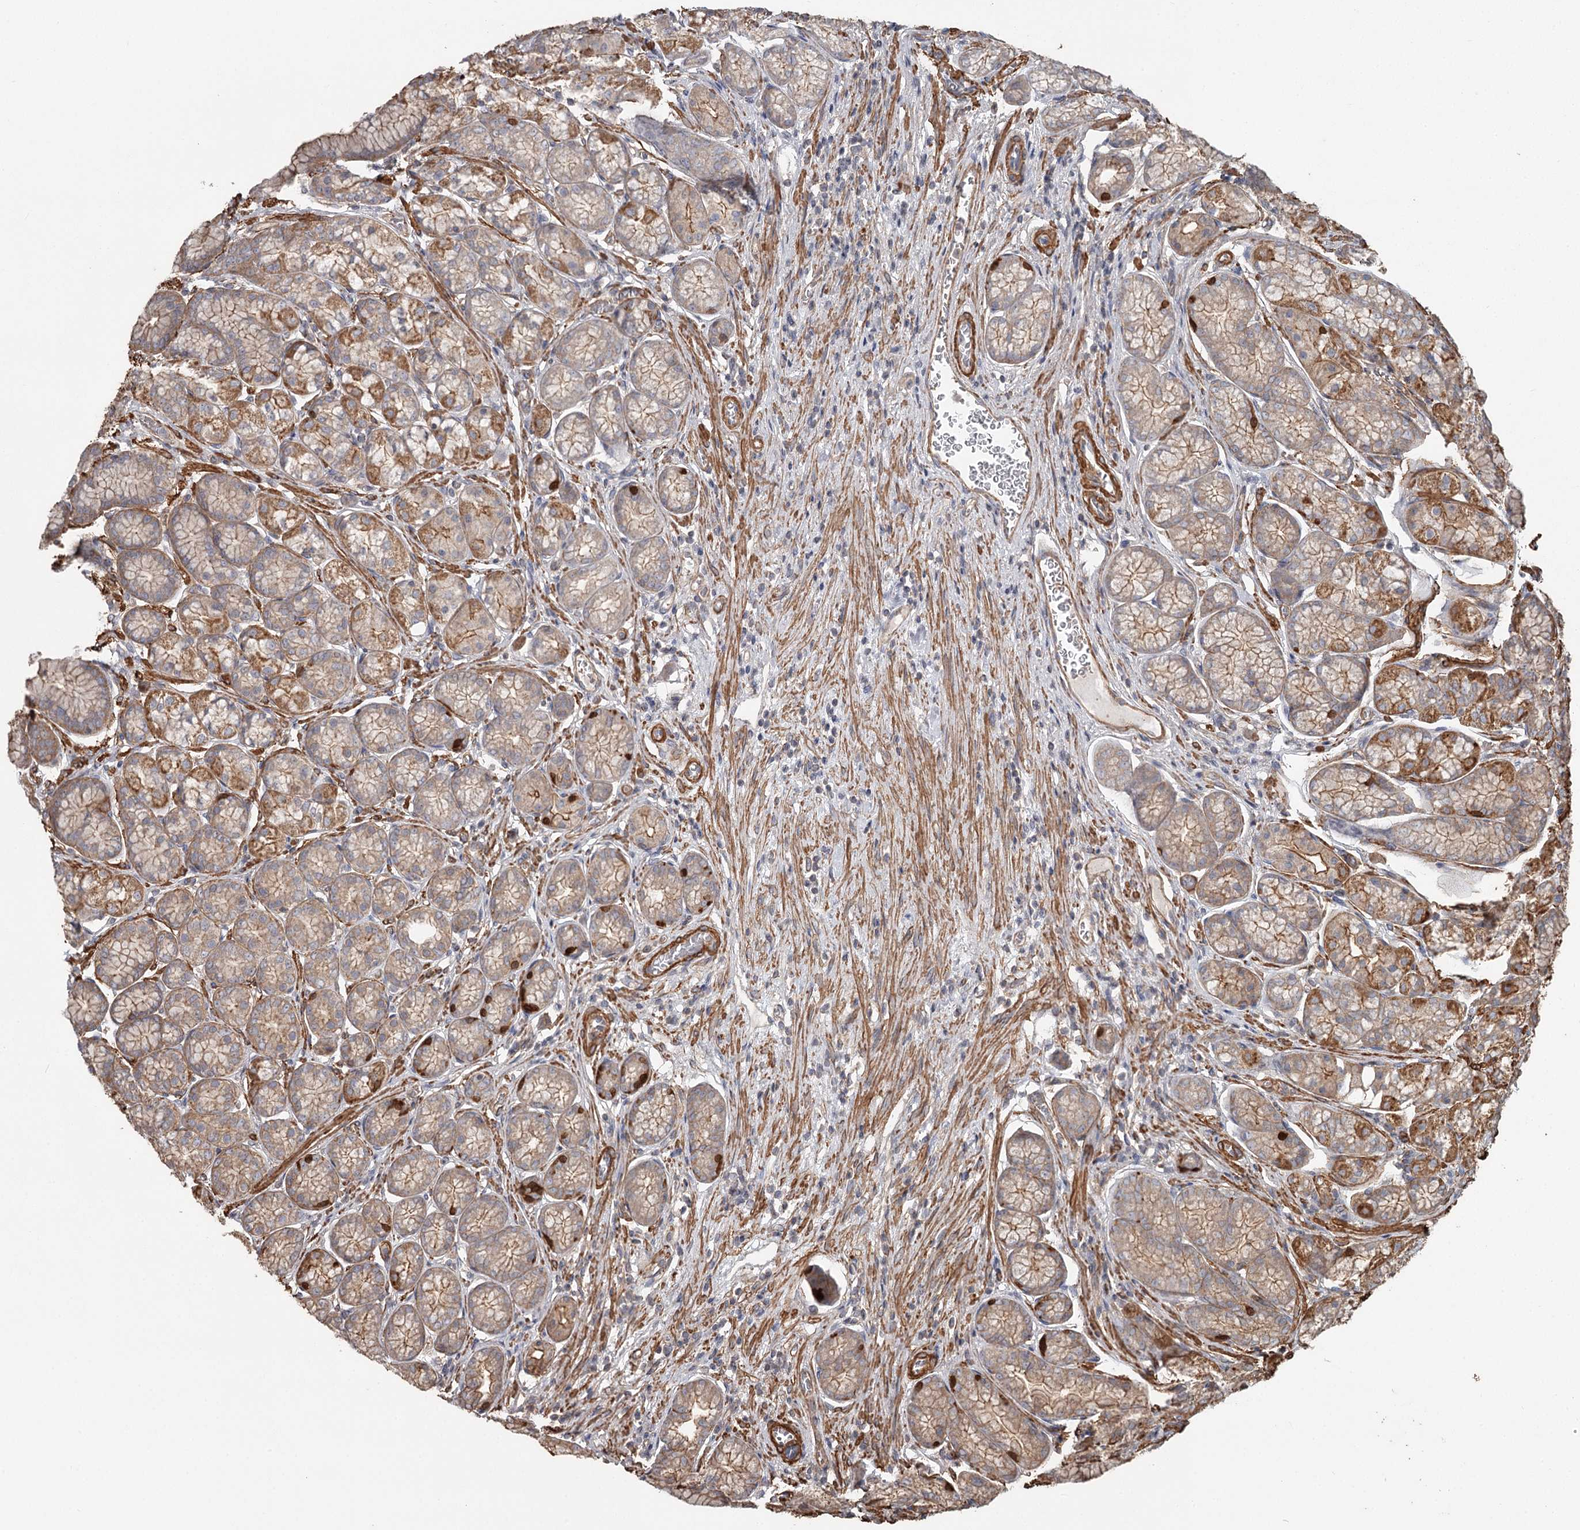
{"staining": {"intensity": "moderate", "quantity": ">75%", "location": "cytoplasmic/membranous"}, "tissue": "stomach", "cell_type": "Glandular cells", "image_type": "normal", "snomed": [{"axis": "morphology", "description": "Normal tissue, NOS"}, {"axis": "morphology", "description": "Adenocarcinoma, NOS"}, {"axis": "morphology", "description": "Adenocarcinoma, High grade"}, {"axis": "topography", "description": "Stomach, upper"}, {"axis": "topography", "description": "Stomach"}], "caption": "Stomach stained with immunohistochemistry reveals moderate cytoplasmic/membranous positivity in about >75% of glandular cells.", "gene": "DHRS9", "patient": {"sex": "female", "age": 65}}